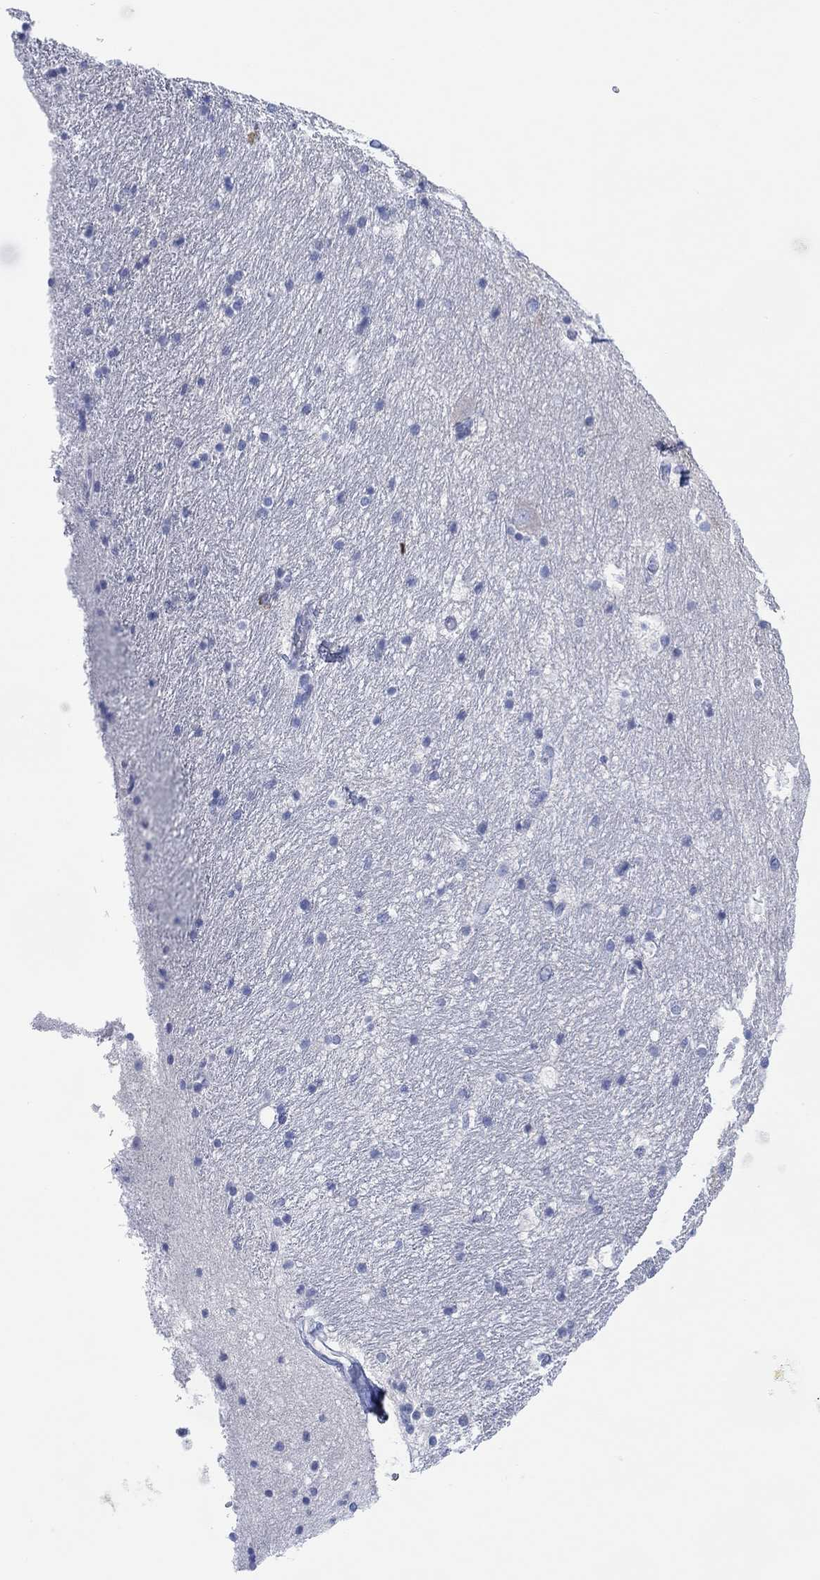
{"staining": {"intensity": "negative", "quantity": "none", "location": "none"}, "tissue": "hippocampus", "cell_type": "Glial cells", "image_type": "normal", "snomed": [{"axis": "morphology", "description": "Normal tissue, NOS"}, {"axis": "topography", "description": "Hippocampus"}], "caption": "The micrograph exhibits no significant staining in glial cells of hippocampus.", "gene": "ADAD2", "patient": {"sex": "male", "age": 51}}